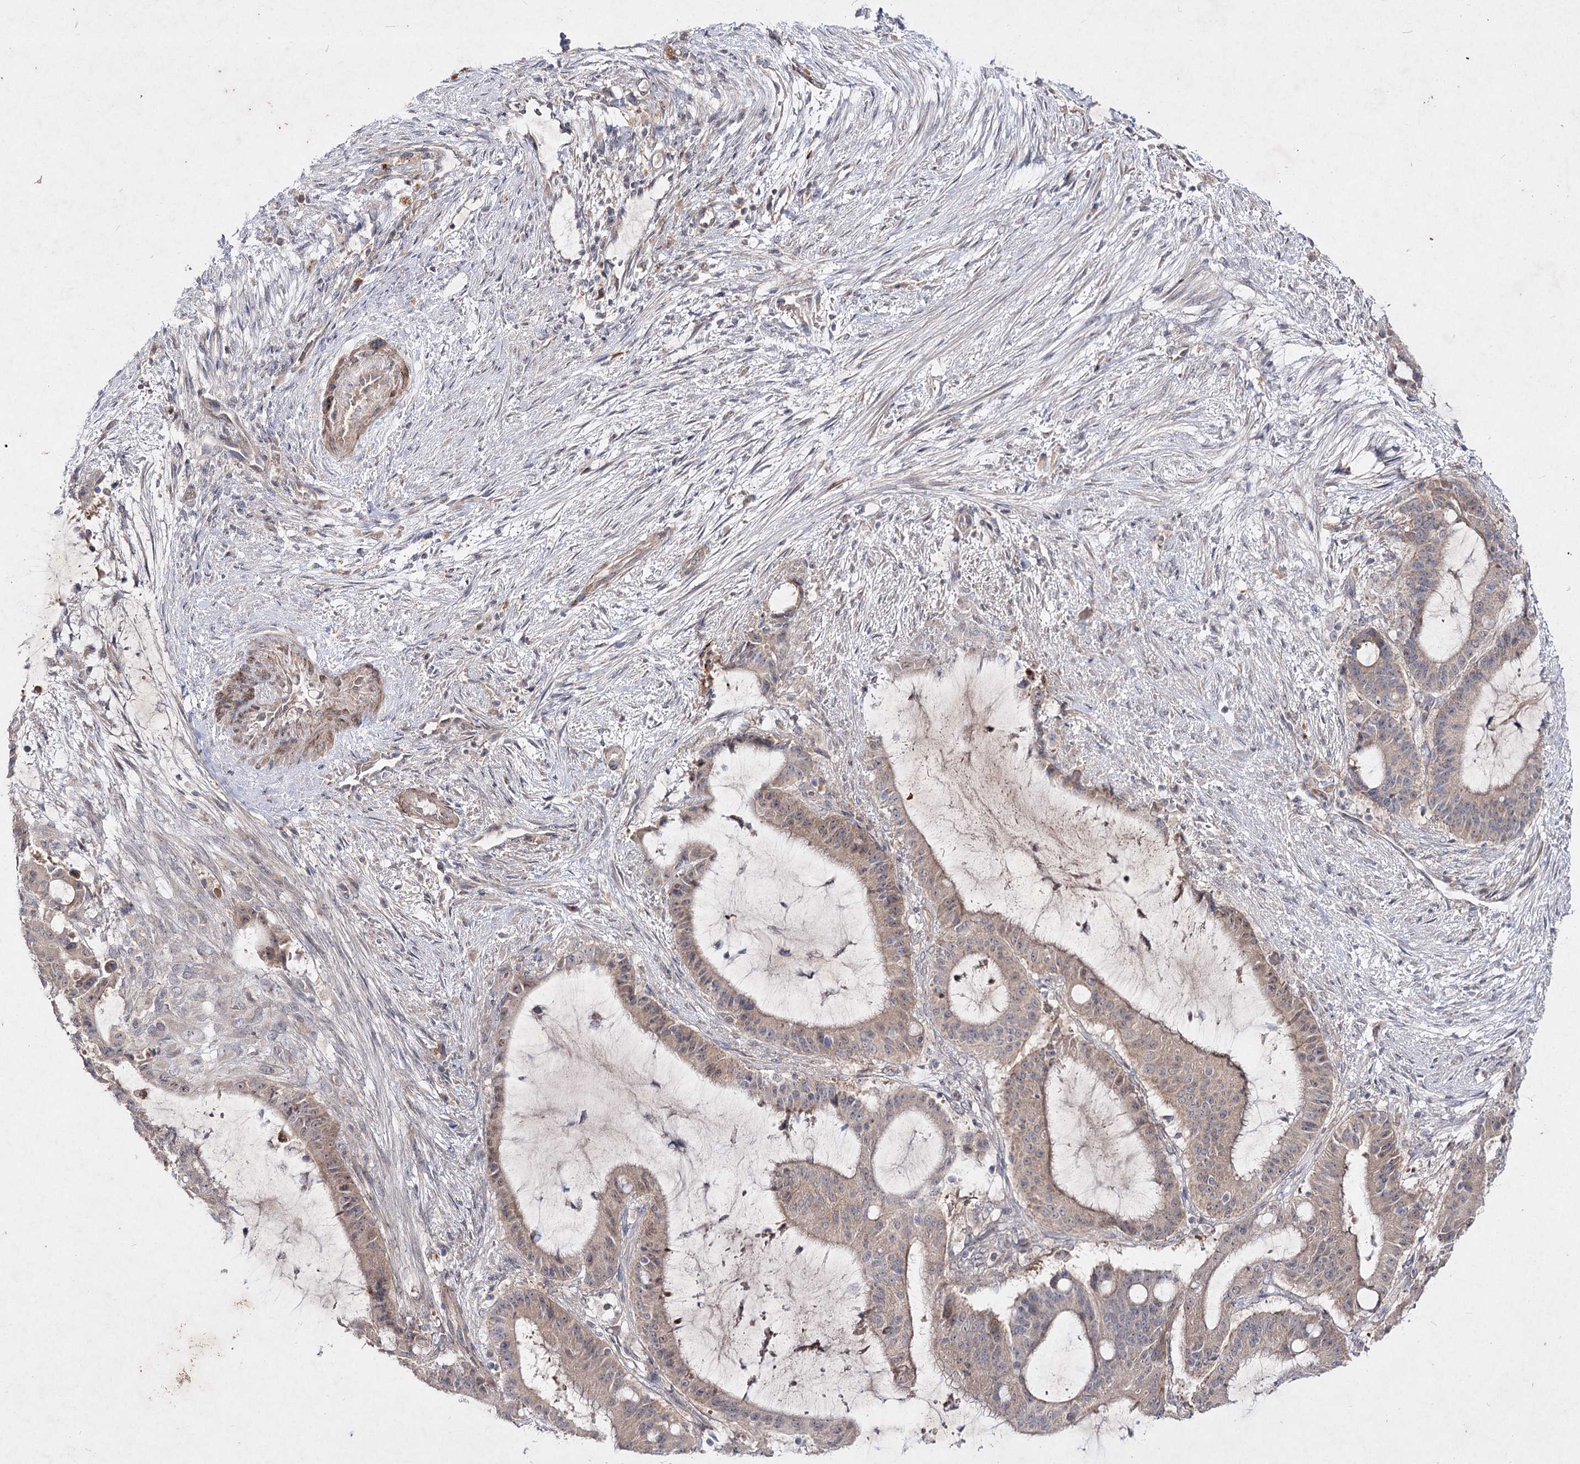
{"staining": {"intensity": "weak", "quantity": ">75%", "location": "cytoplasmic/membranous"}, "tissue": "liver cancer", "cell_type": "Tumor cells", "image_type": "cancer", "snomed": [{"axis": "morphology", "description": "Normal tissue, NOS"}, {"axis": "morphology", "description": "Cholangiocarcinoma"}, {"axis": "topography", "description": "Liver"}, {"axis": "topography", "description": "Peripheral nerve tissue"}], "caption": "Liver cancer stained for a protein demonstrates weak cytoplasmic/membranous positivity in tumor cells.", "gene": "CIB2", "patient": {"sex": "female", "age": 73}}